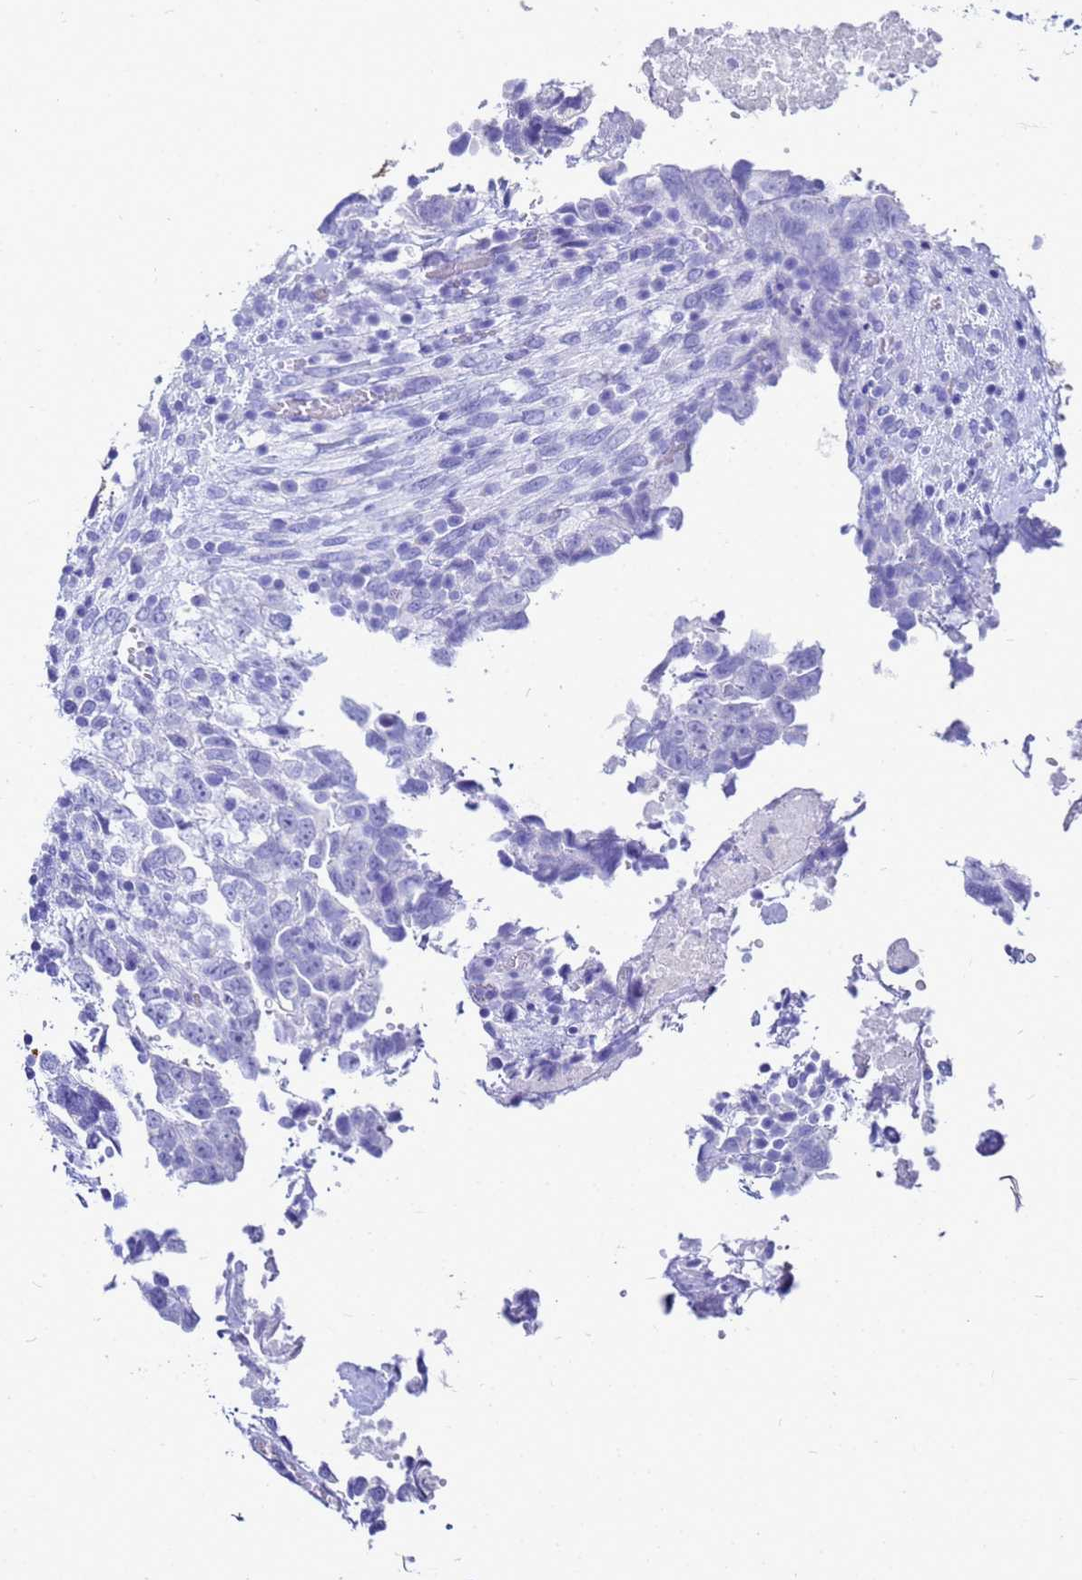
{"staining": {"intensity": "negative", "quantity": "none", "location": "none"}, "tissue": "testis cancer", "cell_type": "Tumor cells", "image_type": "cancer", "snomed": [{"axis": "morphology", "description": "Carcinoma, Embryonal, NOS"}, {"axis": "topography", "description": "Testis"}], "caption": "The photomicrograph demonstrates no staining of tumor cells in testis cancer (embryonal carcinoma).", "gene": "CKB", "patient": {"sex": "male", "age": 37}}